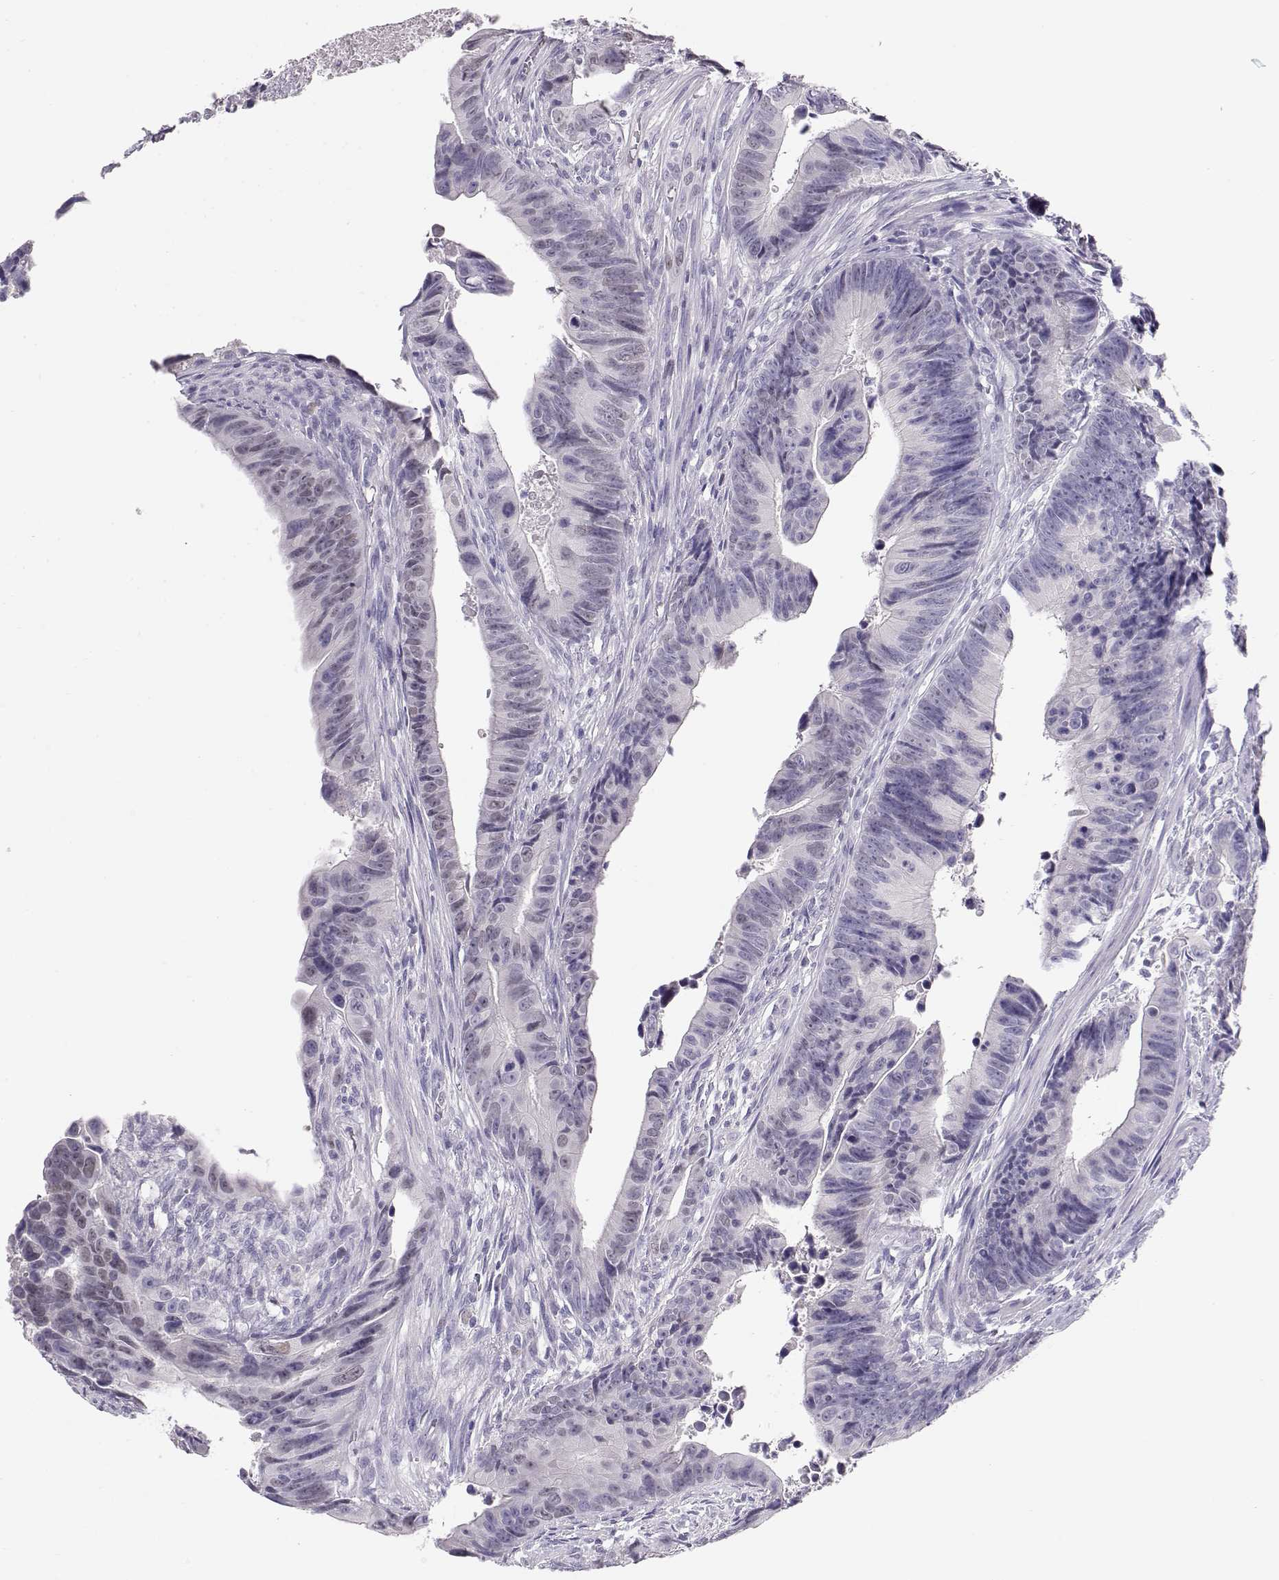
{"staining": {"intensity": "negative", "quantity": "none", "location": "none"}, "tissue": "colorectal cancer", "cell_type": "Tumor cells", "image_type": "cancer", "snomed": [{"axis": "morphology", "description": "Adenocarcinoma, NOS"}, {"axis": "topography", "description": "Colon"}], "caption": "A high-resolution image shows immunohistochemistry (IHC) staining of colorectal cancer (adenocarcinoma), which displays no significant staining in tumor cells.", "gene": "OPN5", "patient": {"sex": "female", "age": 87}}